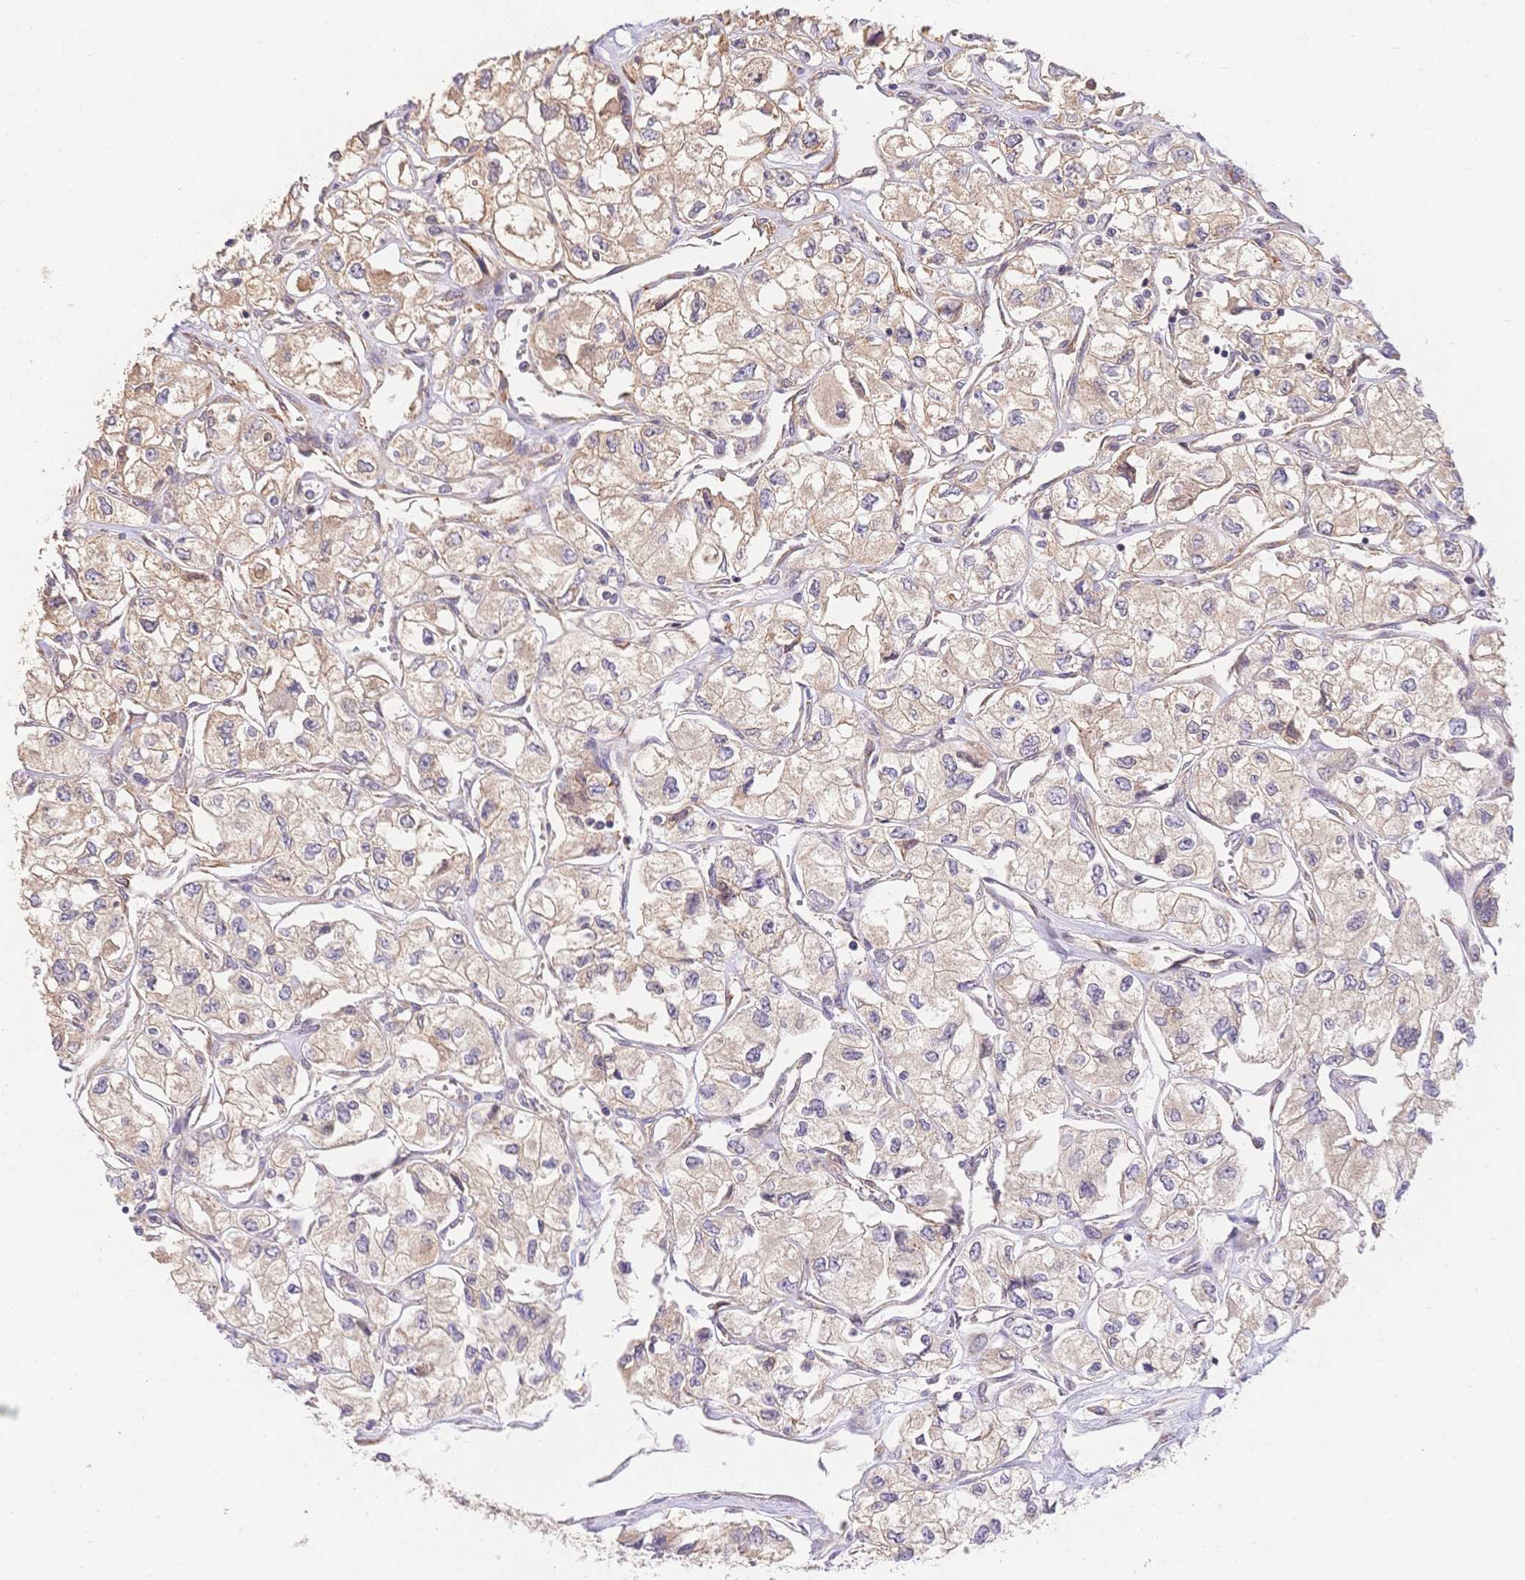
{"staining": {"intensity": "weak", "quantity": "25%-75%", "location": "cytoplasmic/membranous"}, "tissue": "renal cancer", "cell_type": "Tumor cells", "image_type": "cancer", "snomed": [{"axis": "morphology", "description": "Adenocarcinoma, NOS"}, {"axis": "topography", "description": "Kidney"}], "caption": "An image of renal cancer stained for a protein shows weak cytoplasmic/membranous brown staining in tumor cells.", "gene": "HS3ST5", "patient": {"sex": "female", "age": 59}}